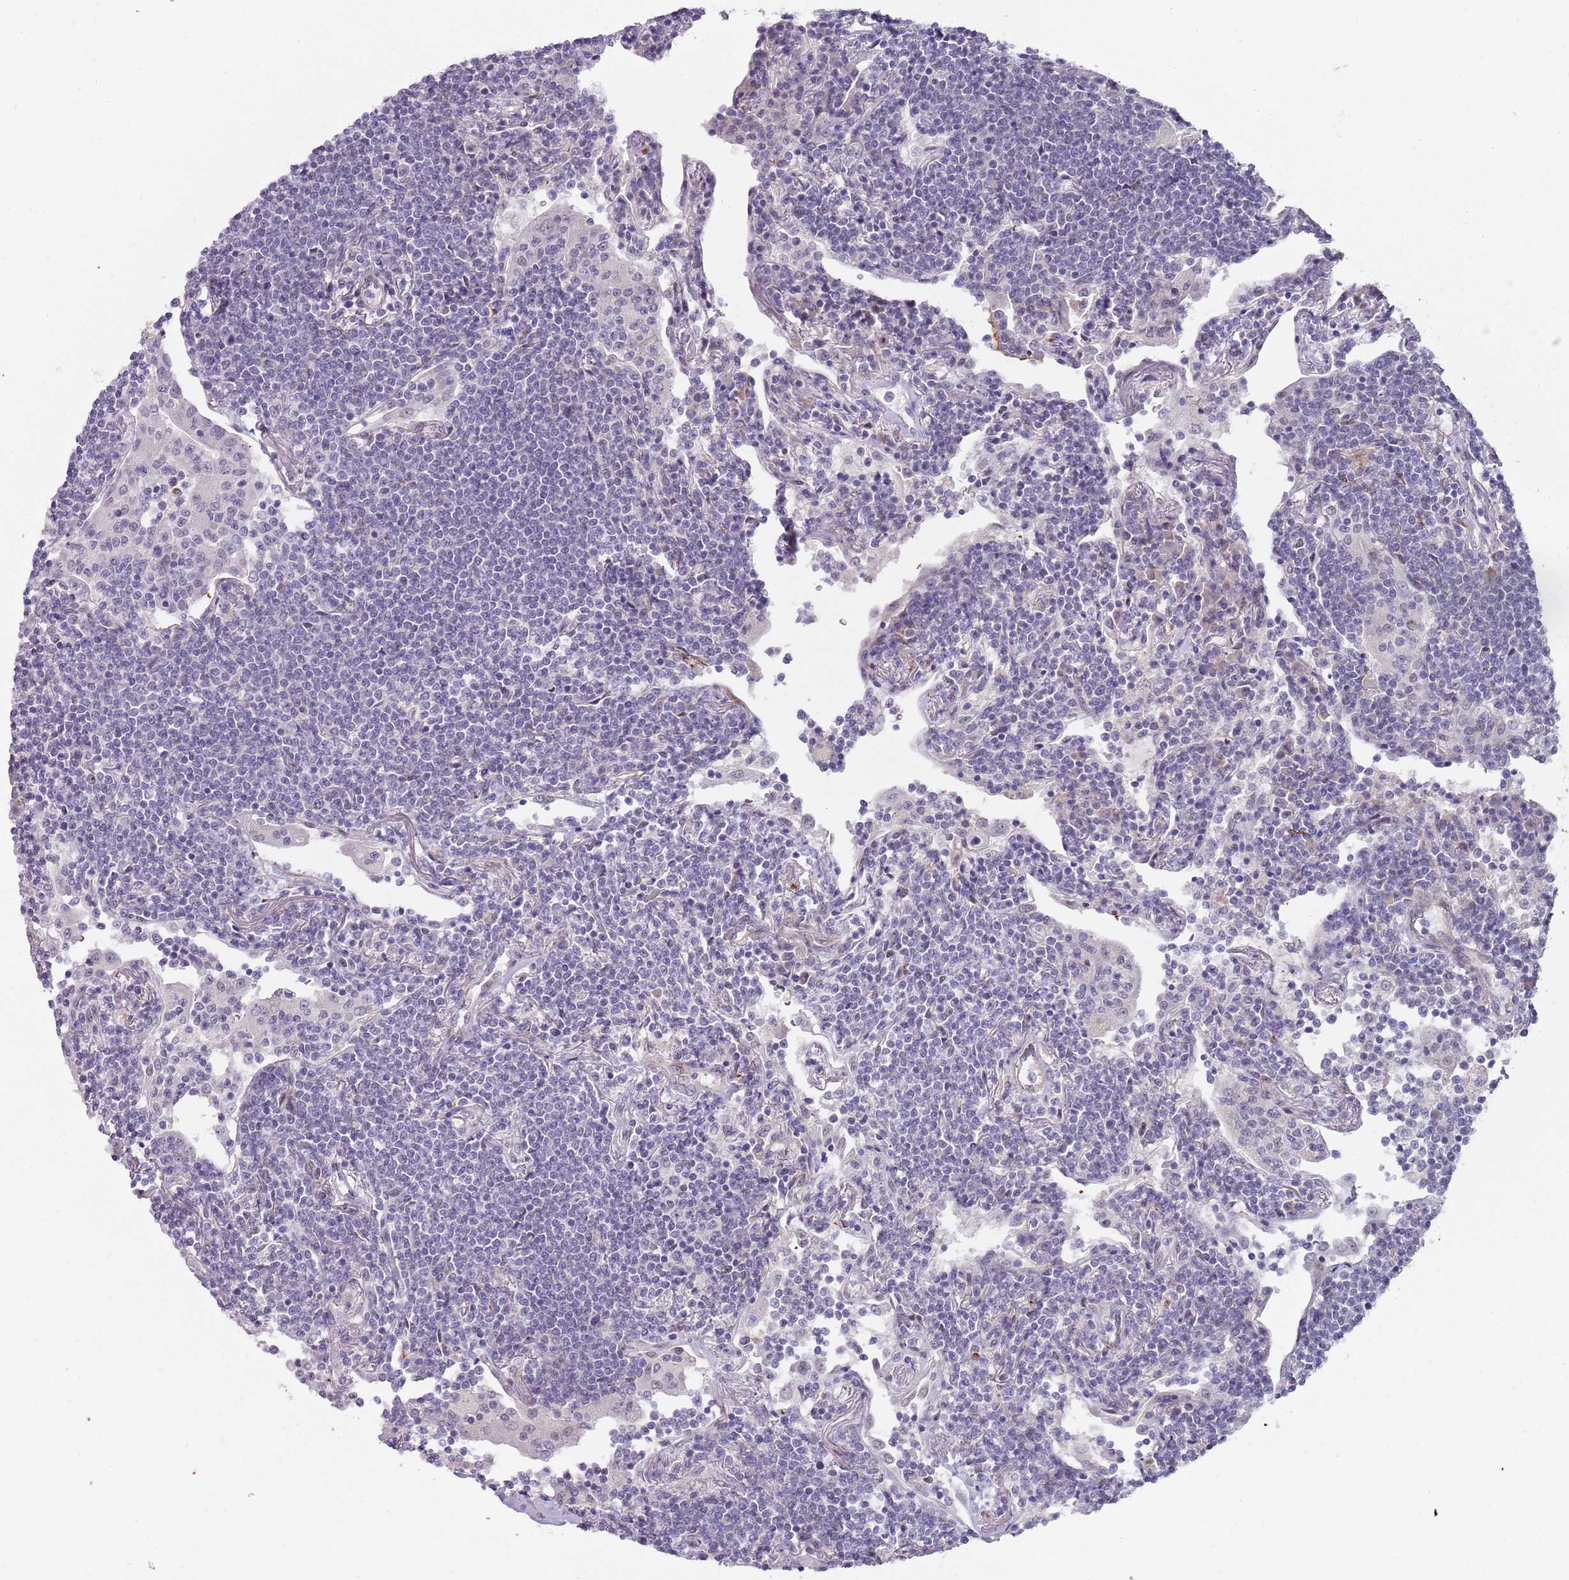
{"staining": {"intensity": "negative", "quantity": "none", "location": "none"}, "tissue": "lymphoma", "cell_type": "Tumor cells", "image_type": "cancer", "snomed": [{"axis": "morphology", "description": "Malignant lymphoma, non-Hodgkin's type, Low grade"}, {"axis": "topography", "description": "Lung"}], "caption": "Immunohistochemical staining of malignant lymphoma, non-Hodgkin's type (low-grade) shows no significant staining in tumor cells.", "gene": "NBPF3", "patient": {"sex": "female", "age": 71}}